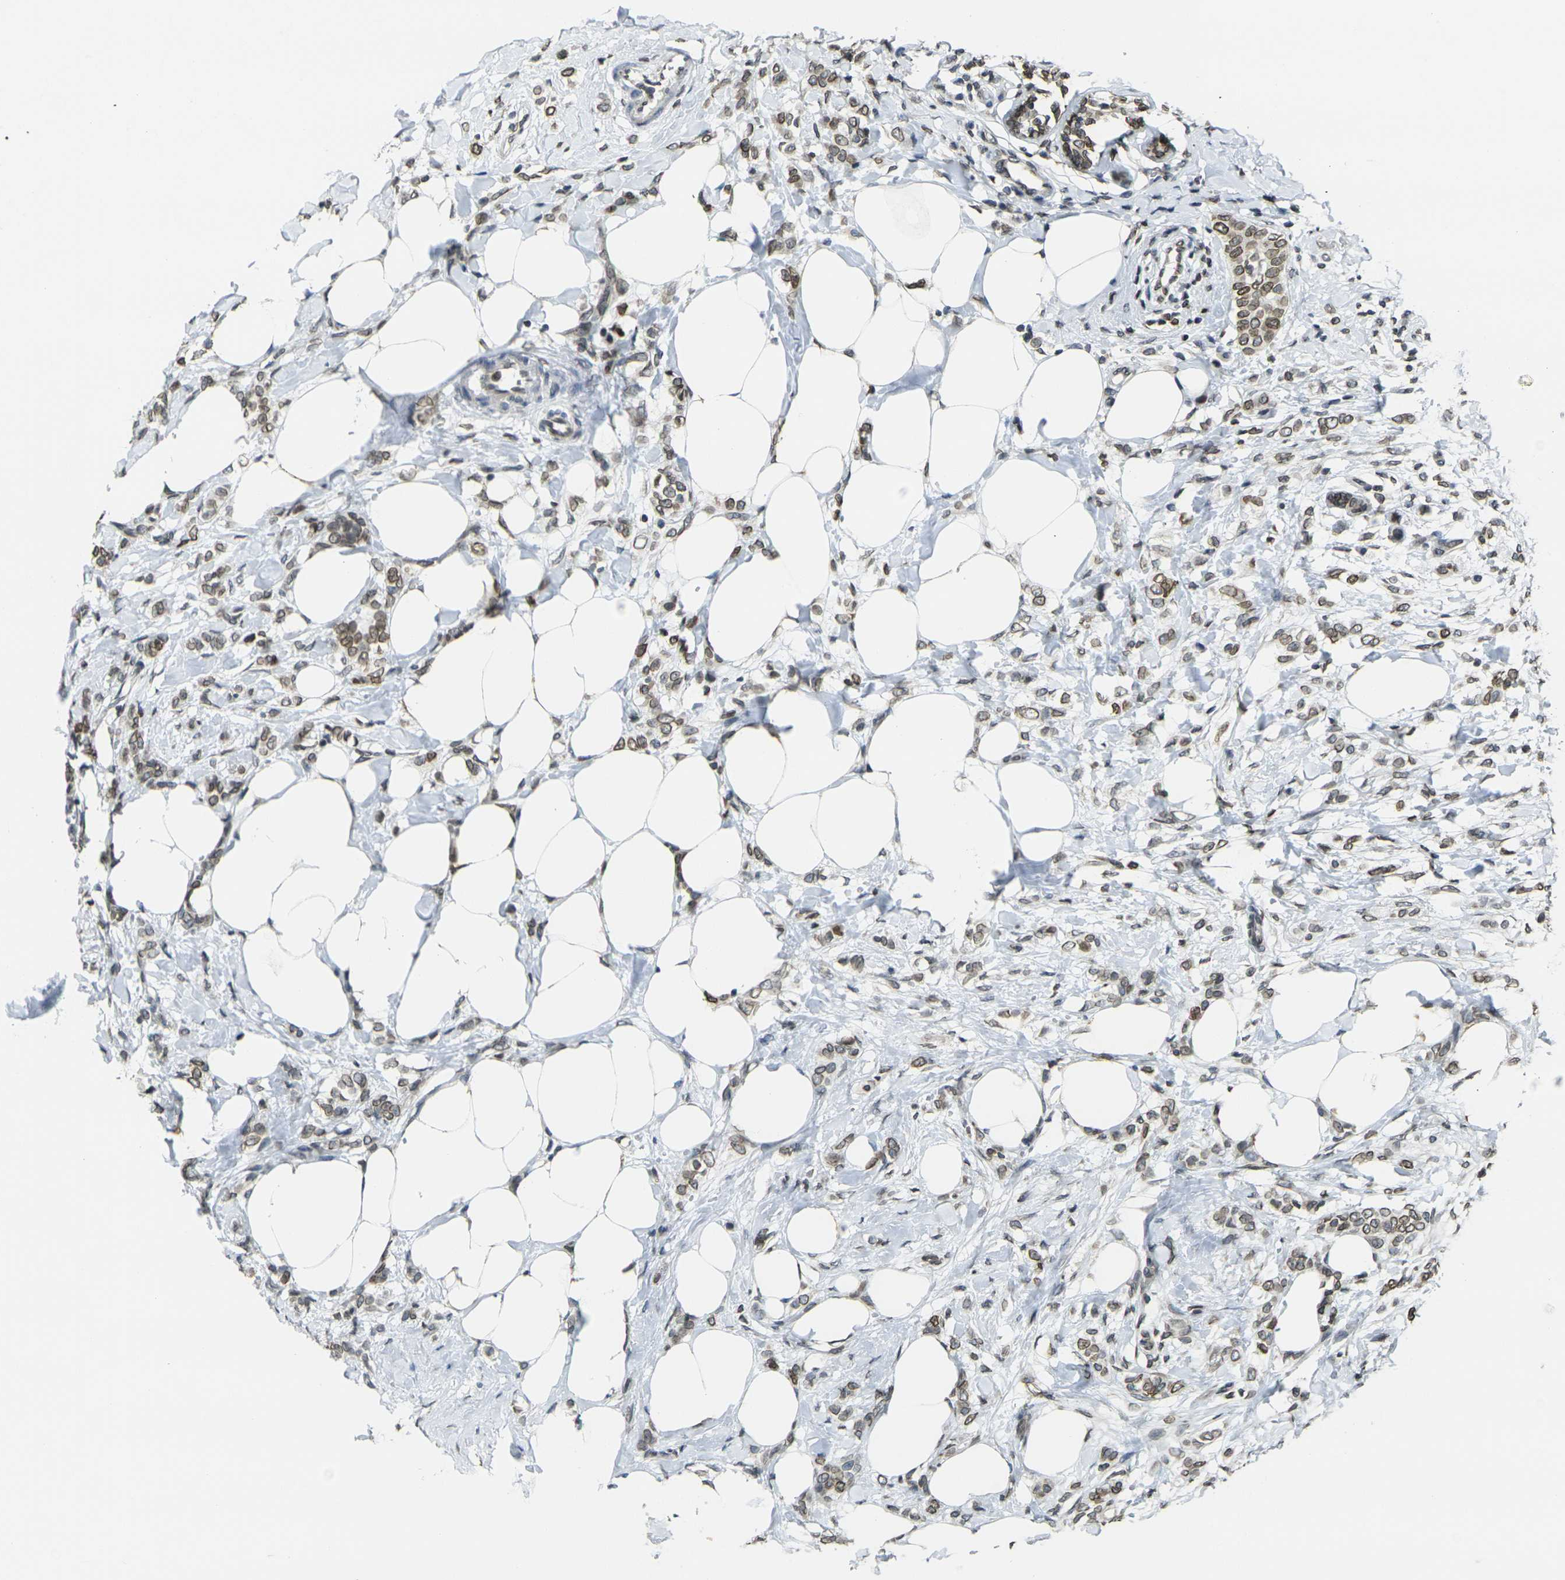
{"staining": {"intensity": "moderate", "quantity": ">75%", "location": "cytoplasmic/membranous,nuclear"}, "tissue": "breast cancer", "cell_type": "Tumor cells", "image_type": "cancer", "snomed": [{"axis": "morphology", "description": "Lobular carcinoma, in situ"}, {"axis": "morphology", "description": "Lobular carcinoma"}, {"axis": "topography", "description": "Breast"}], "caption": "There is medium levels of moderate cytoplasmic/membranous and nuclear expression in tumor cells of breast cancer, as demonstrated by immunohistochemical staining (brown color).", "gene": "BRDT", "patient": {"sex": "female", "age": 41}}